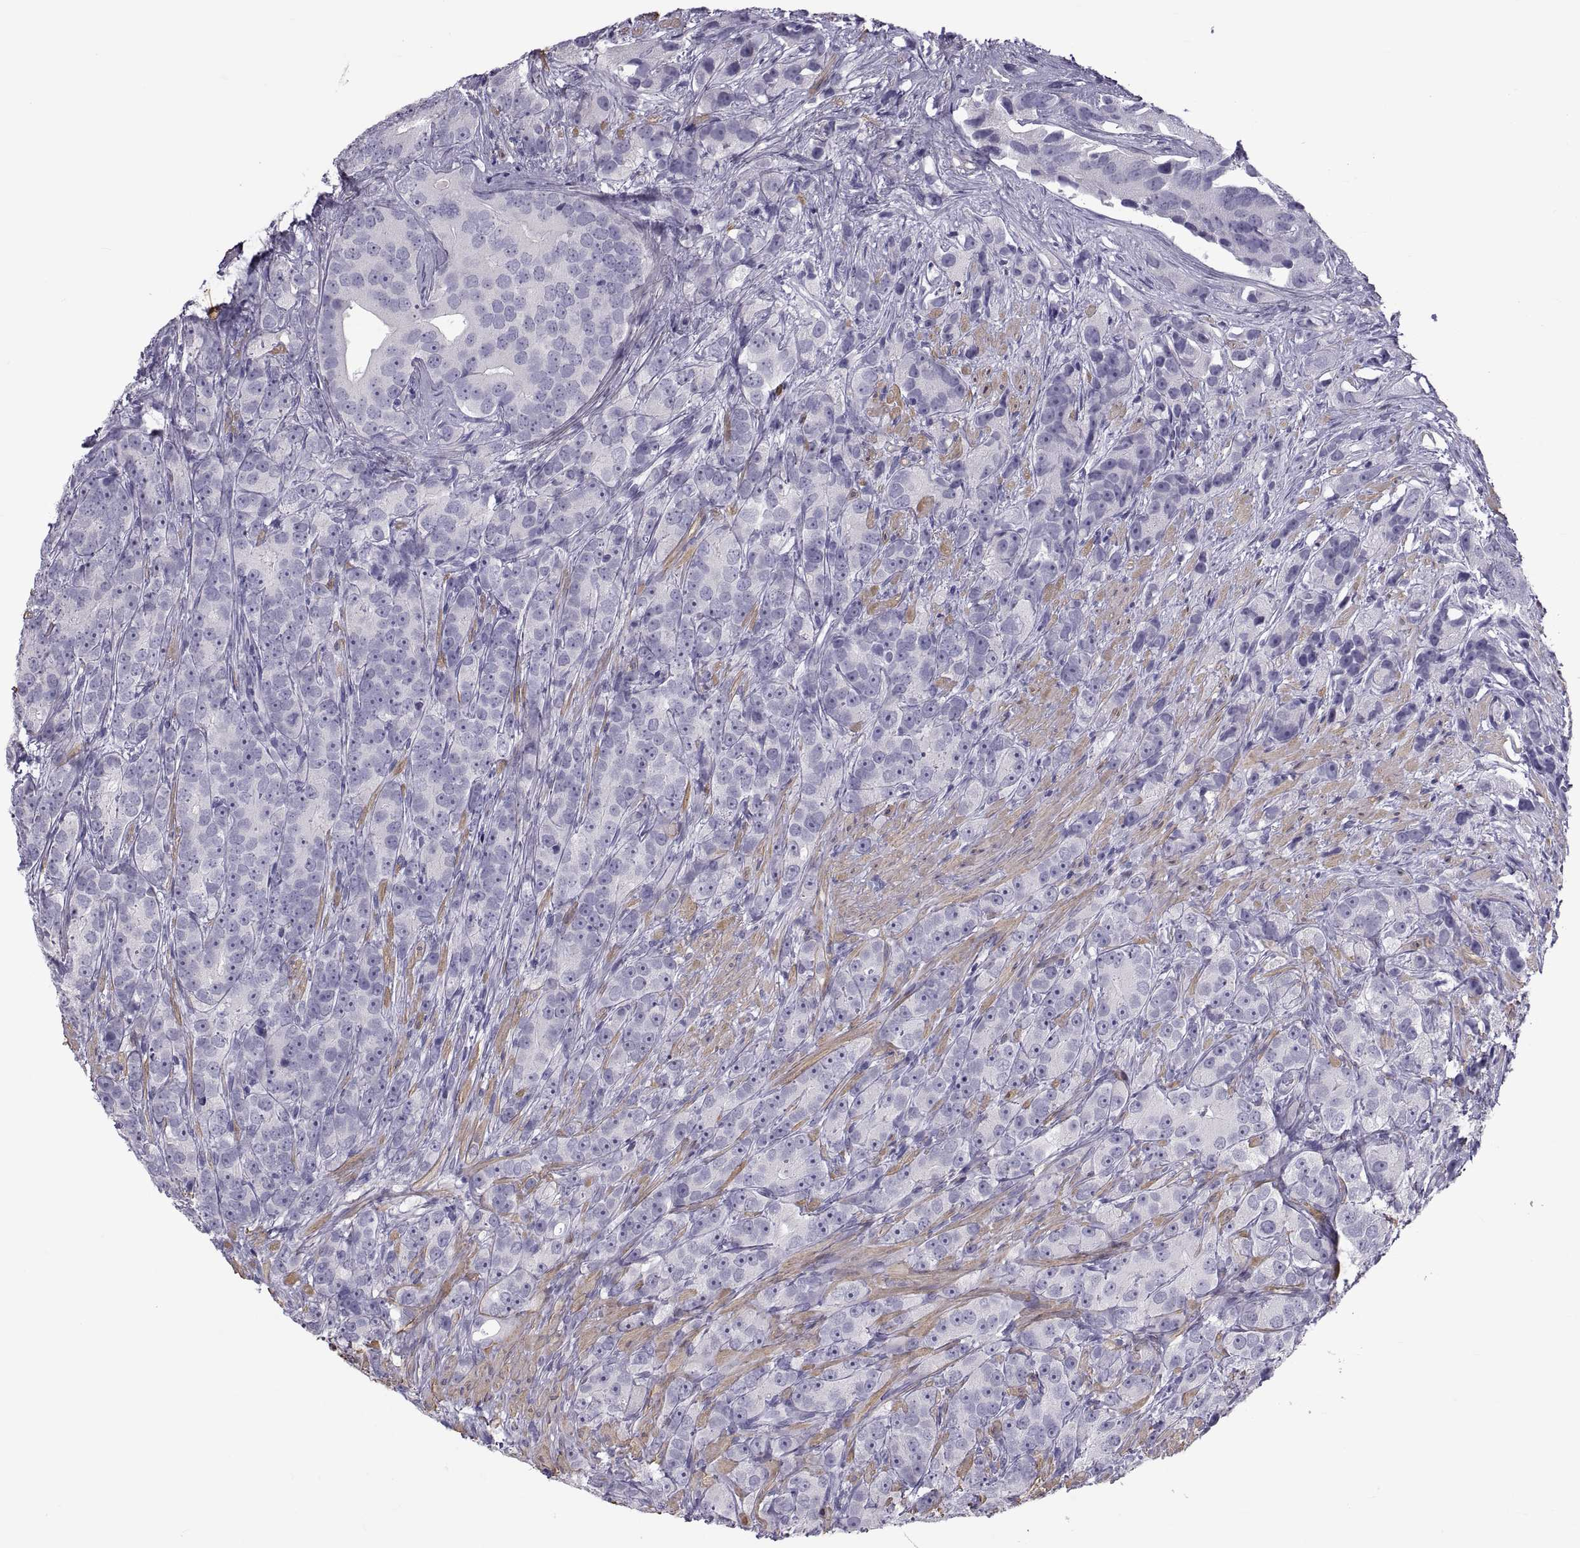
{"staining": {"intensity": "negative", "quantity": "none", "location": "none"}, "tissue": "prostate cancer", "cell_type": "Tumor cells", "image_type": "cancer", "snomed": [{"axis": "morphology", "description": "Adenocarcinoma, High grade"}, {"axis": "topography", "description": "Prostate"}], "caption": "IHC of prostate adenocarcinoma (high-grade) shows no expression in tumor cells.", "gene": "MAGEB1", "patient": {"sex": "male", "age": 90}}